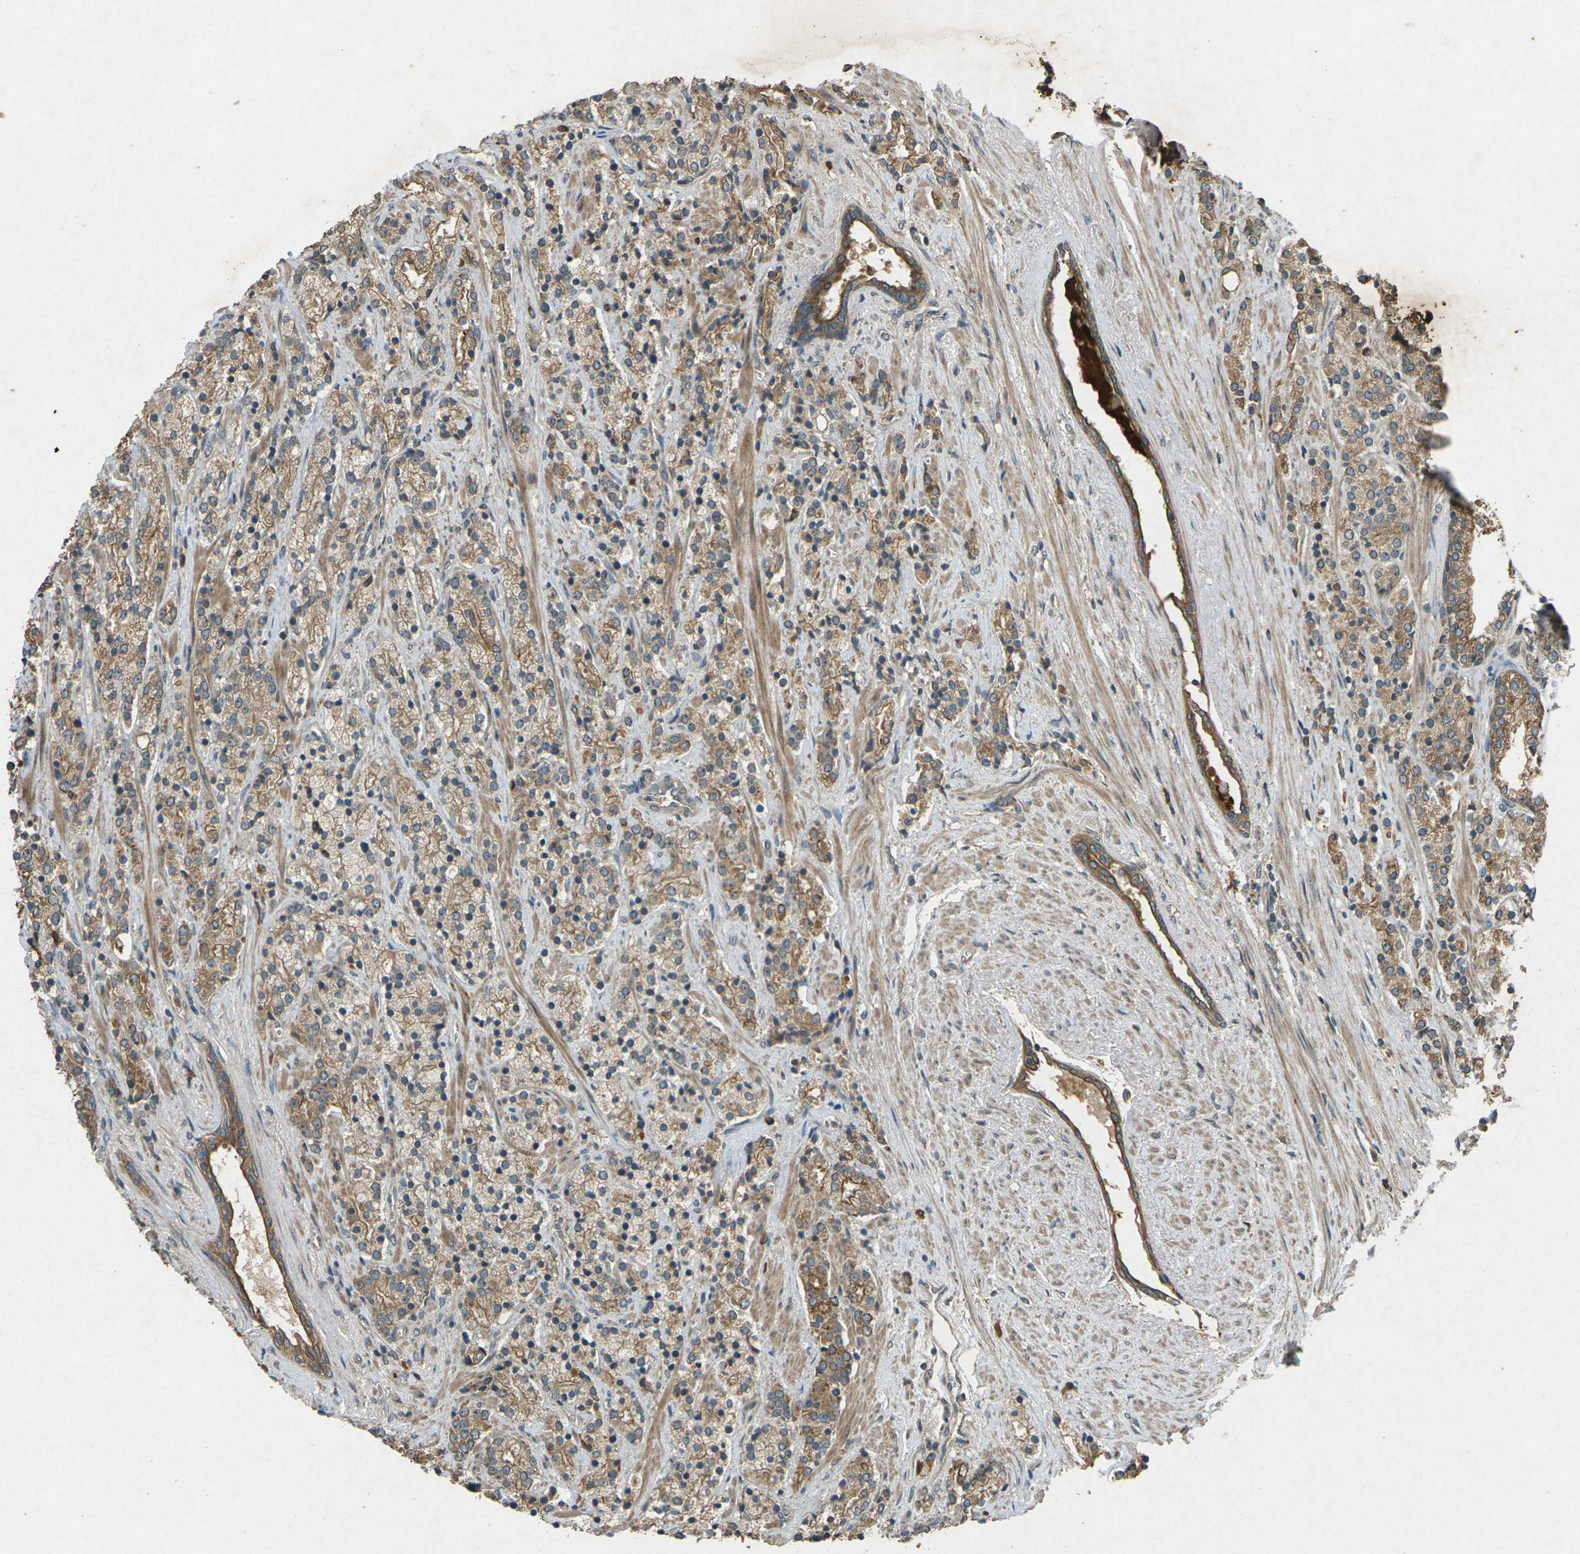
{"staining": {"intensity": "moderate", "quantity": ">75%", "location": "cytoplasmic/membranous"}, "tissue": "prostate cancer", "cell_type": "Tumor cells", "image_type": "cancer", "snomed": [{"axis": "morphology", "description": "Adenocarcinoma, High grade"}, {"axis": "topography", "description": "Prostate"}], "caption": "Prostate cancer was stained to show a protein in brown. There is medium levels of moderate cytoplasmic/membranous positivity in about >75% of tumor cells. (Stains: DAB in brown, nuclei in blue, Microscopy: brightfield microscopy at high magnification).", "gene": "TAP1", "patient": {"sex": "male", "age": 71}}